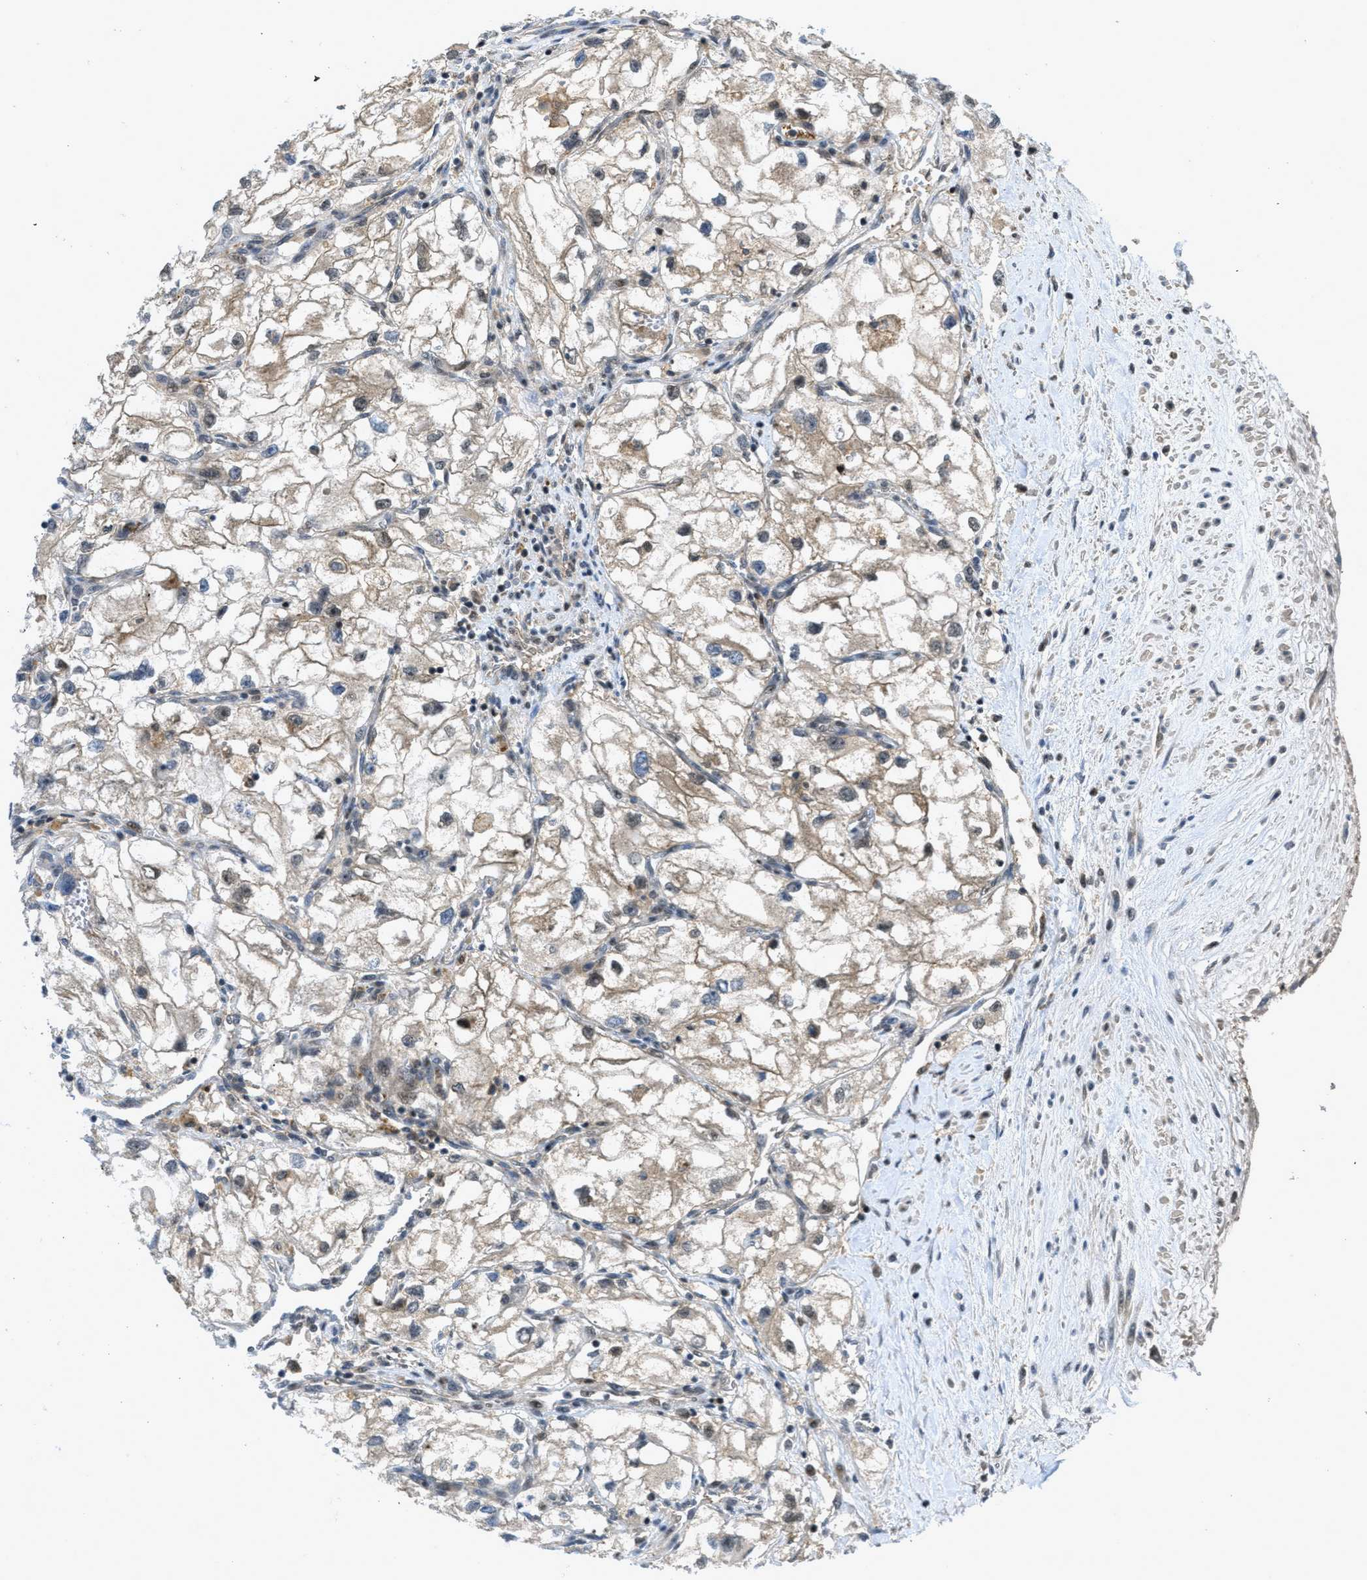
{"staining": {"intensity": "weak", "quantity": ">75%", "location": "cytoplasmic/membranous"}, "tissue": "renal cancer", "cell_type": "Tumor cells", "image_type": "cancer", "snomed": [{"axis": "morphology", "description": "Adenocarcinoma, NOS"}, {"axis": "topography", "description": "Kidney"}], "caption": "A brown stain shows weak cytoplasmic/membranous staining of a protein in adenocarcinoma (renal) tumor cells.", "gene": "DNAJC28", "patient": {"sex": "female", "age": 70}}